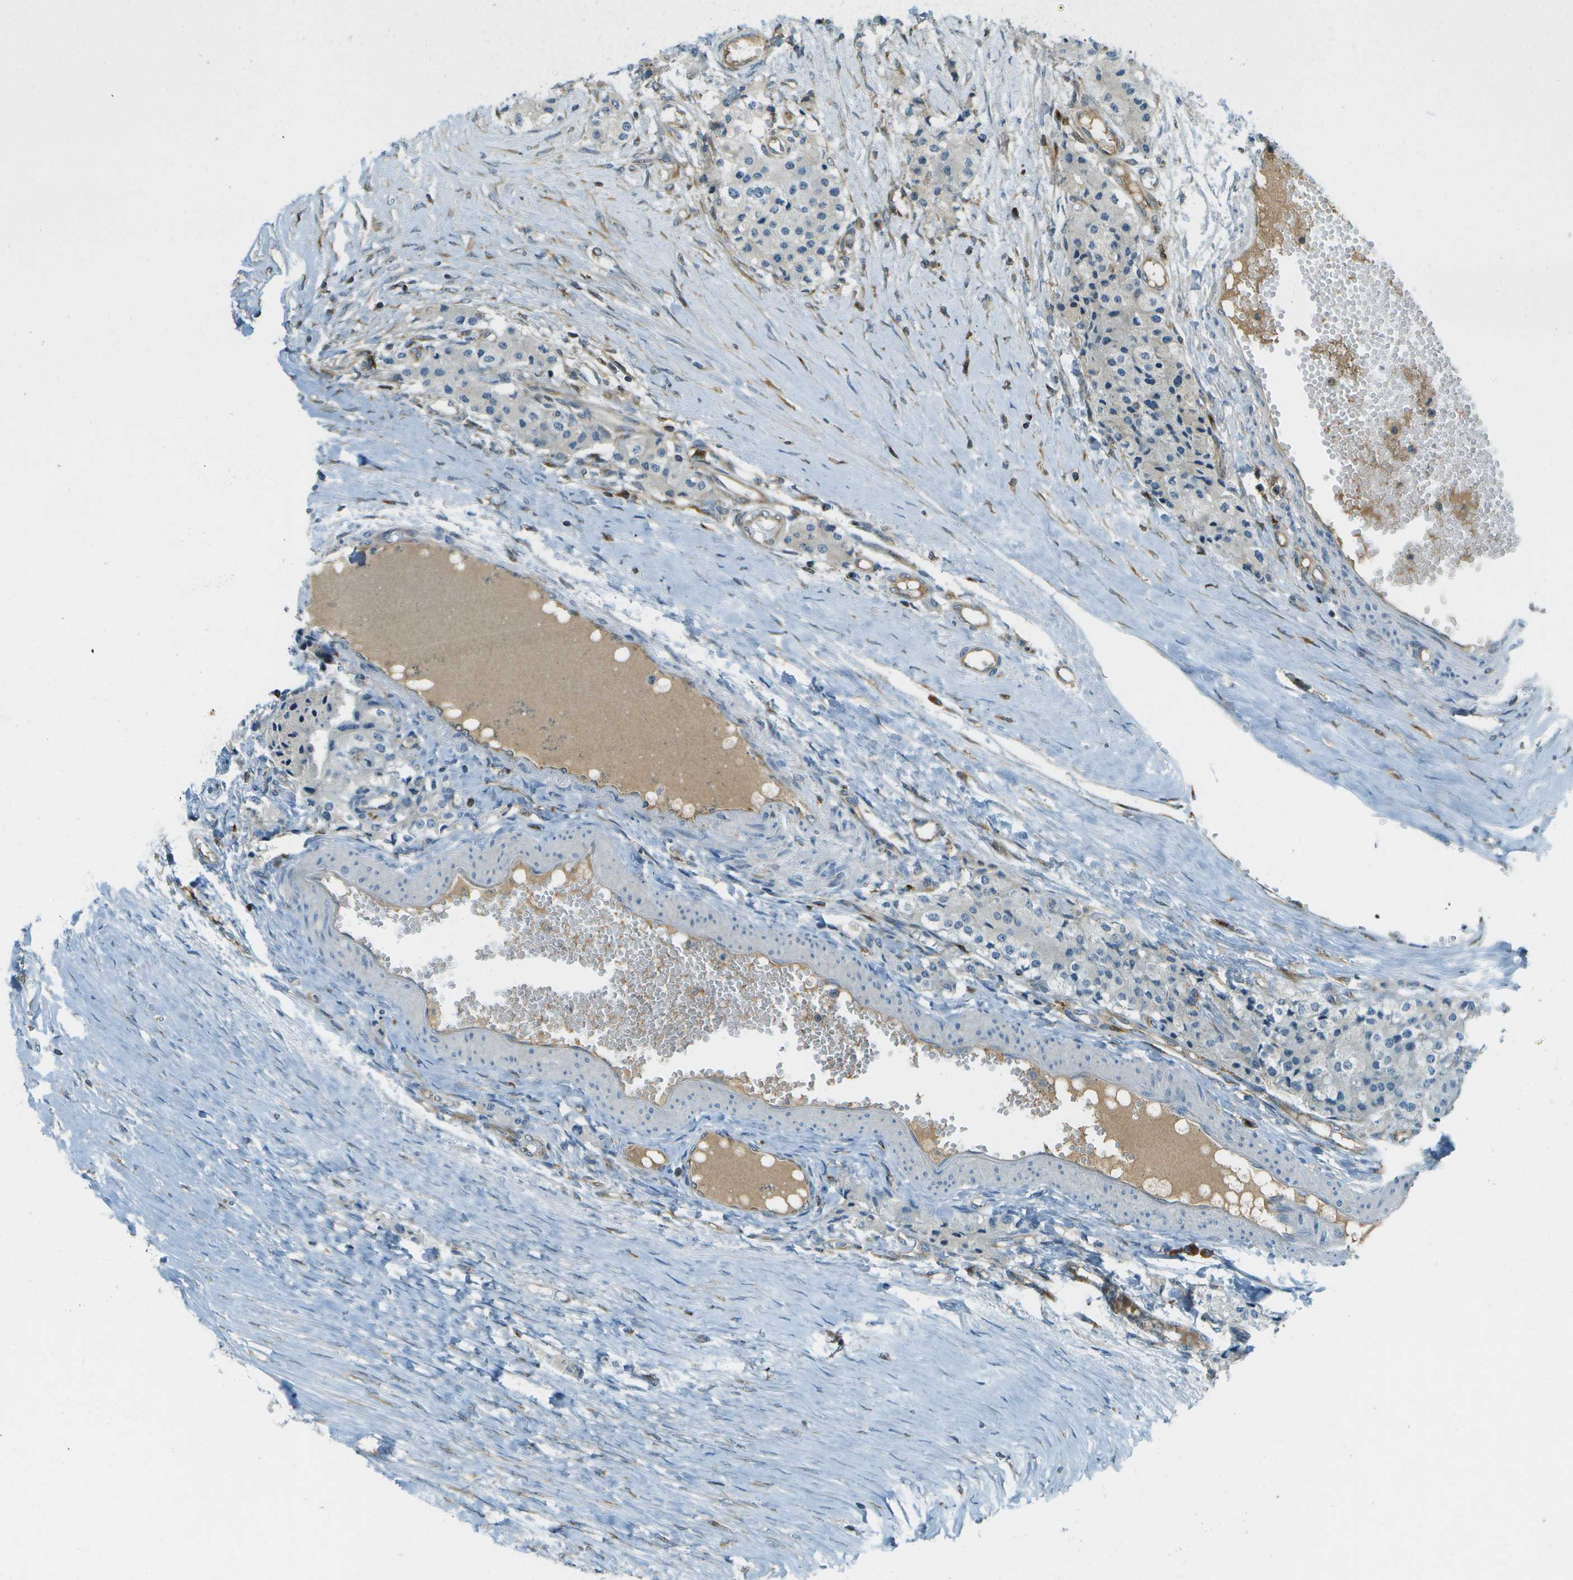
{"staining": {"intensity": "negative", "quantity": "none", "location": "none"}, "tissue": "carcinoid", "cell_type": "Tumor cells", "image_type": "cancer", "snomed": [{"axis": "morphology", "description": "Carcinoid, malignant, NOS"}, {"axis": "topography", "description": "Colon"}], "caption": "An image of carcinoid stained for a protein reveals no brown staining in tumor cells. The staining is performed using DAB (3,3'-diaminobenzidine) brown chromogen with nuclei counter-stained in using hematoxylin.", "gene": "TMTC1", "patient": {"sex": "female", "age": 52}}